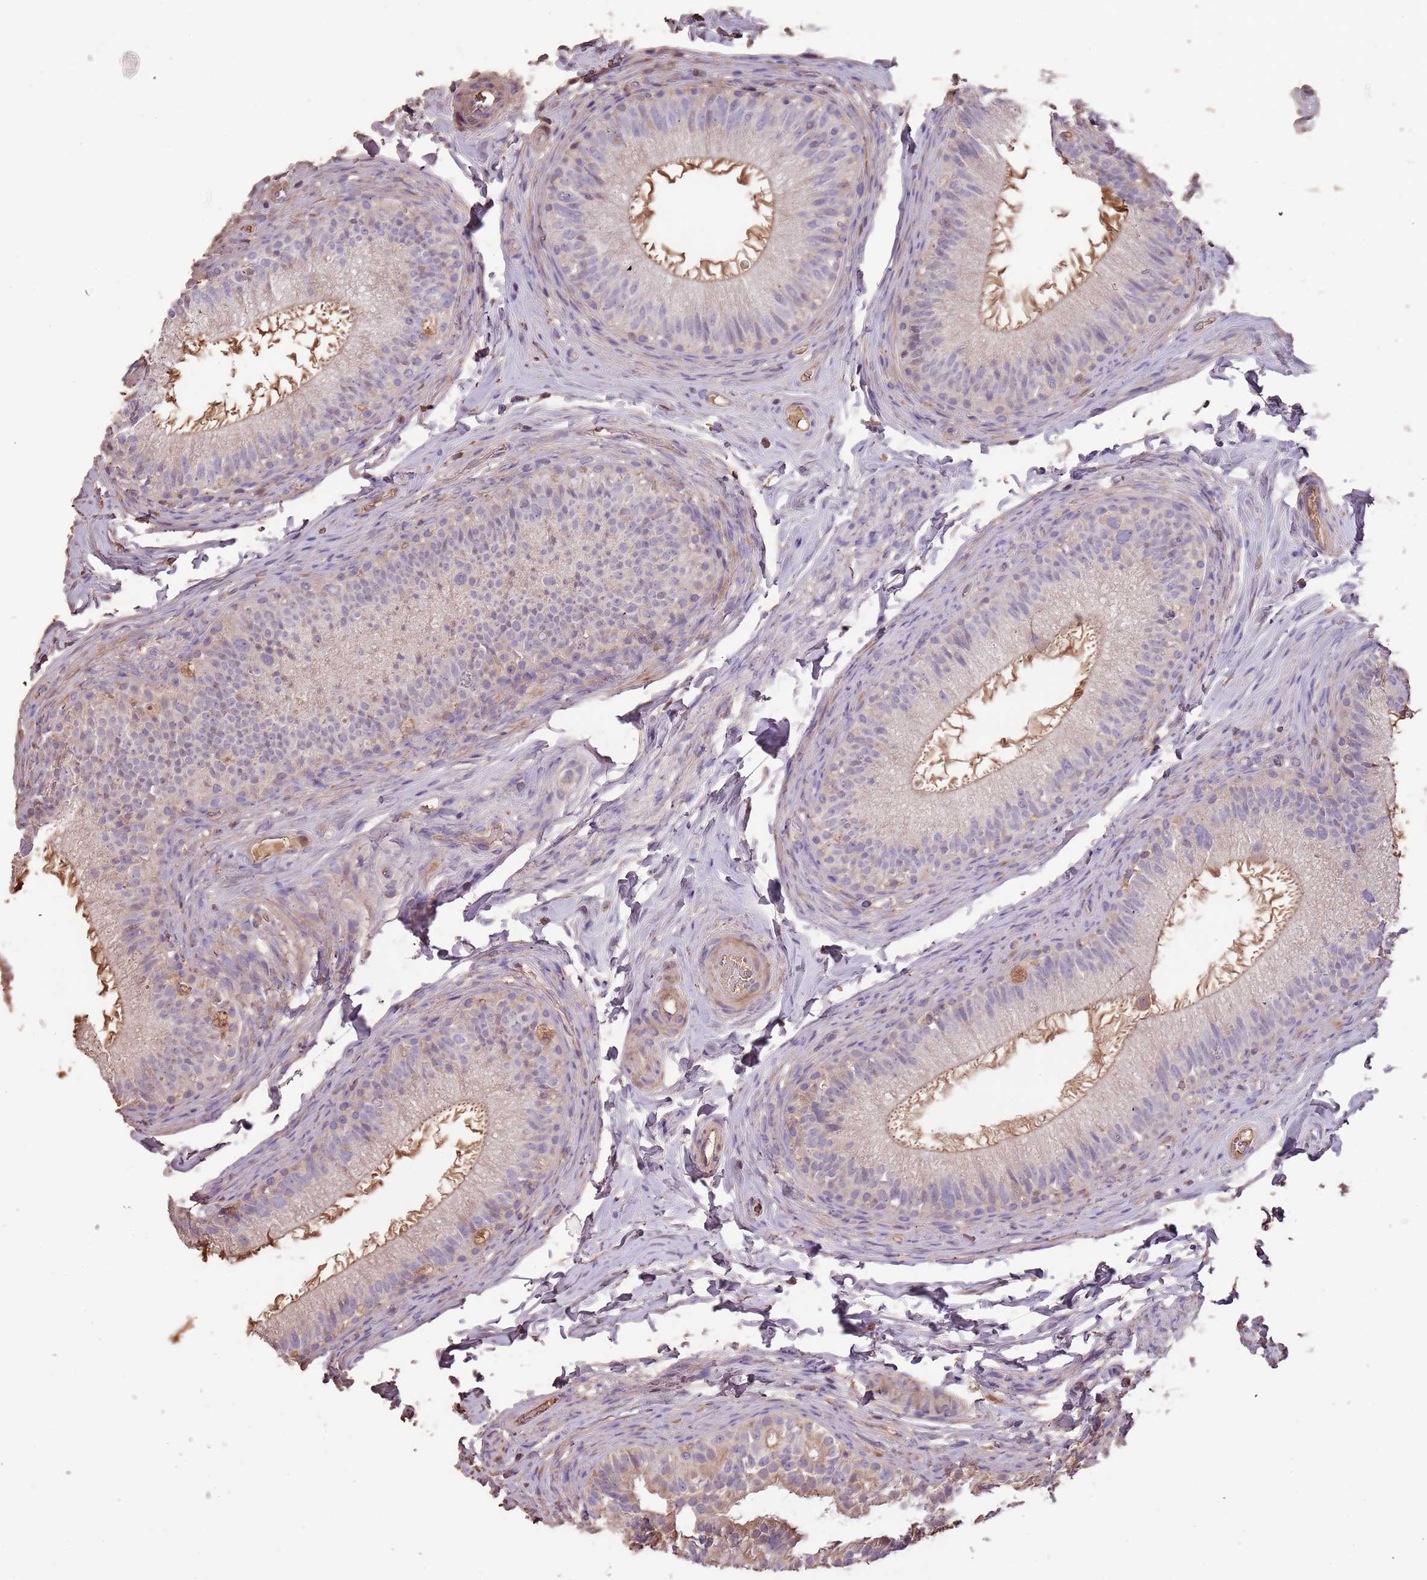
{"staining": {"intensity": "moderate", "quantity": ">75%", "location": "cytoplasmic/membranous"}, "tissue": "epididymis", "cell_type": "Glandular cells", "image_type": "normal", "snomed": [{"axis": "morphology", "description": "Normal tissue, NOS"}, {"axis": "topography", "description": "Epididymis"}], "caption": "An image showing moderate cytoplasmic/membranous expression in about >75% of glandular cells in normal epididymis, as visualized by brown immunohistochemical staining.", "gene": "FECH", "patient": {"sex": "male", "age": 49}}